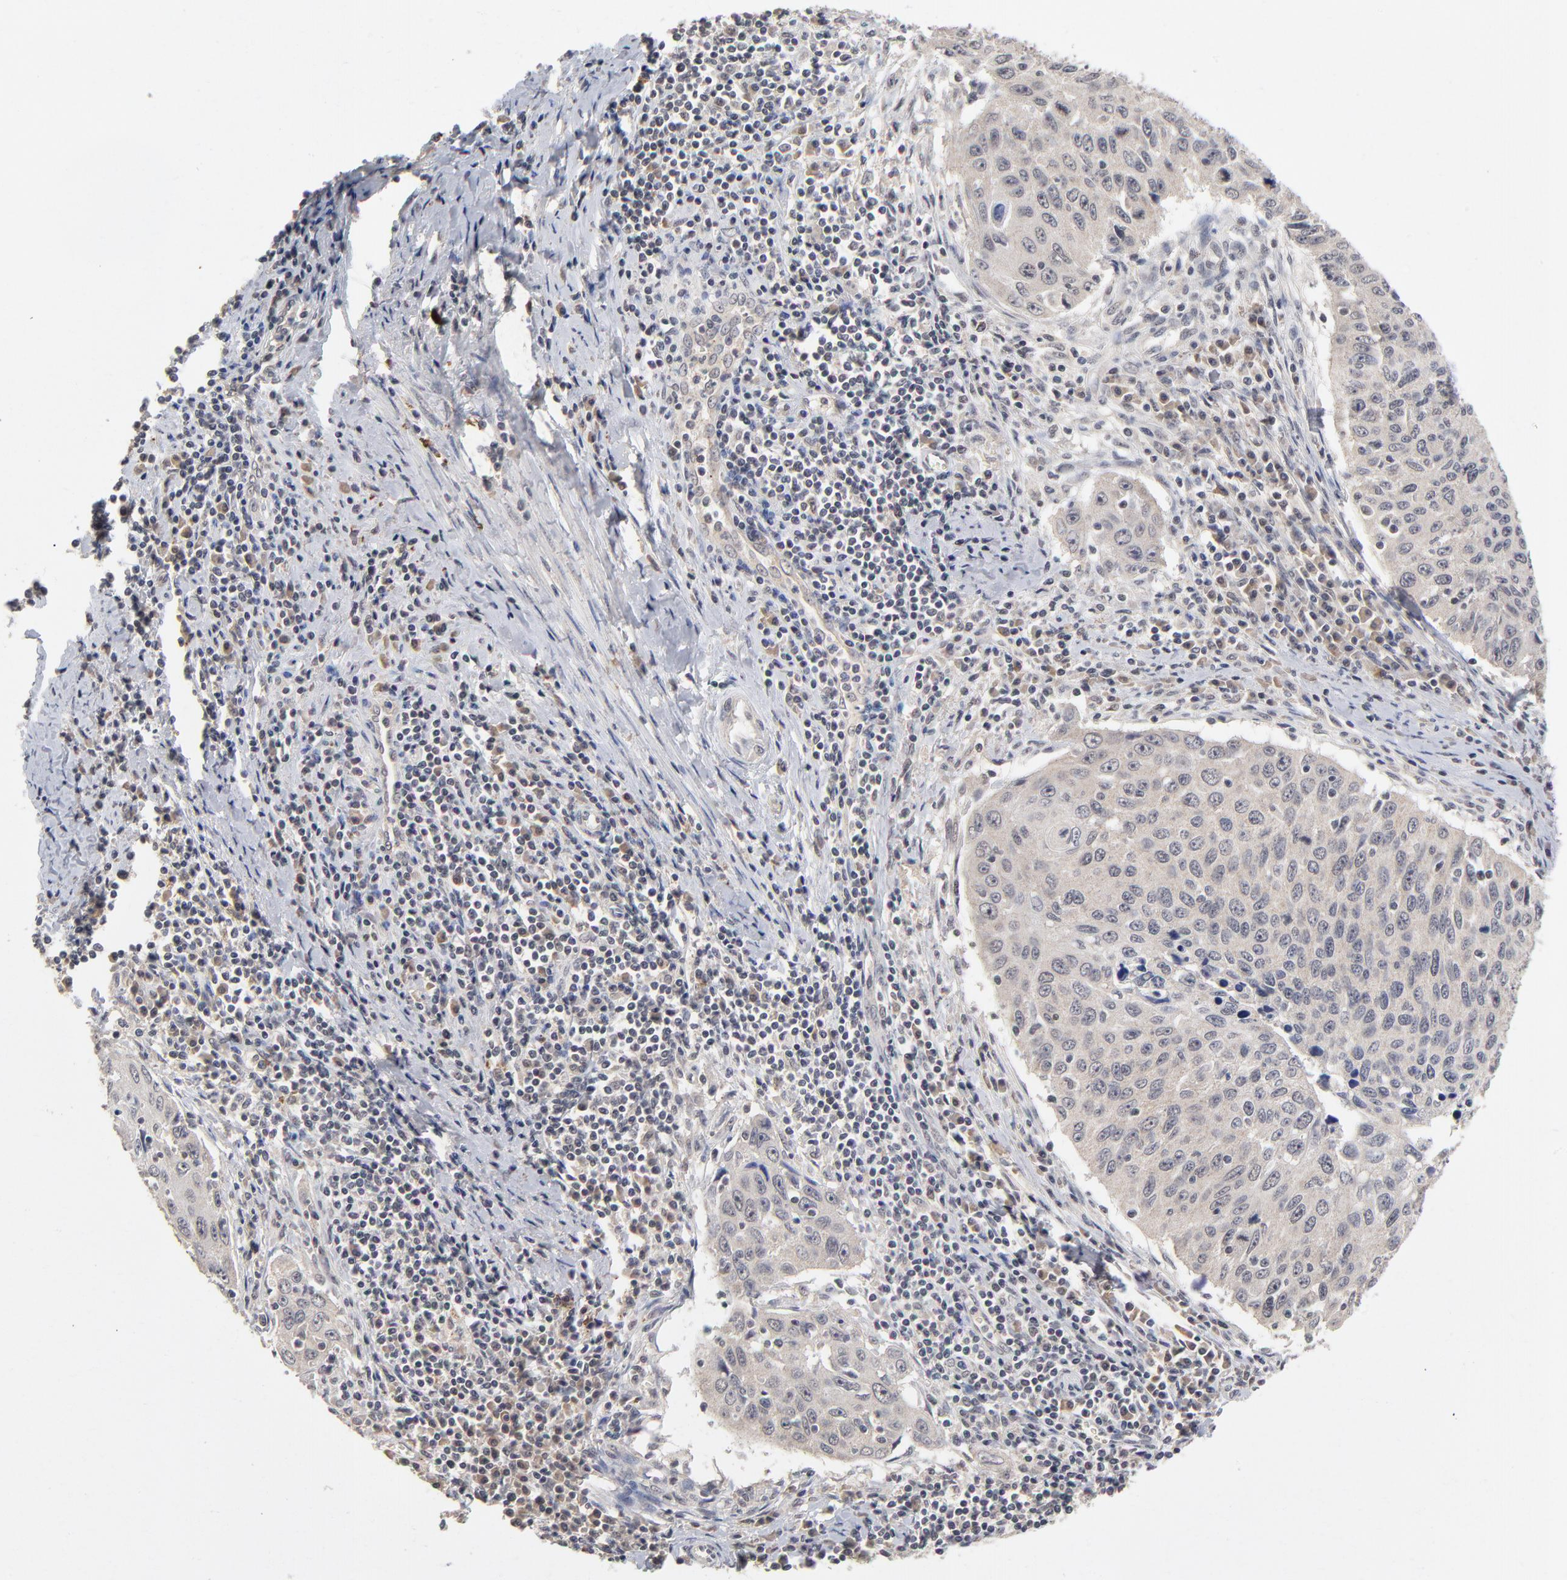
{"staining": {"intensity": "weak", "quantity": ">75%", "location": "cytoplasmic/membranous"}, "tissue": "cervical cancer", "cell_type": "Tumor cells", "image_type": "cancer", "snomed": [{"axis": "morphology", "description": "Squamous cell carcinoma, NOS"}, {"axis": "topography", "description": "Cervix"}], "caption": "Human squamous cell carcinoma (cervical) stained with a brown dye displays weak cytoplasmic/membranous positive positivity in approximately >75% of tumor cells.", "gene": "WSB1", "patient": {"sex": "female", "age": 53}}